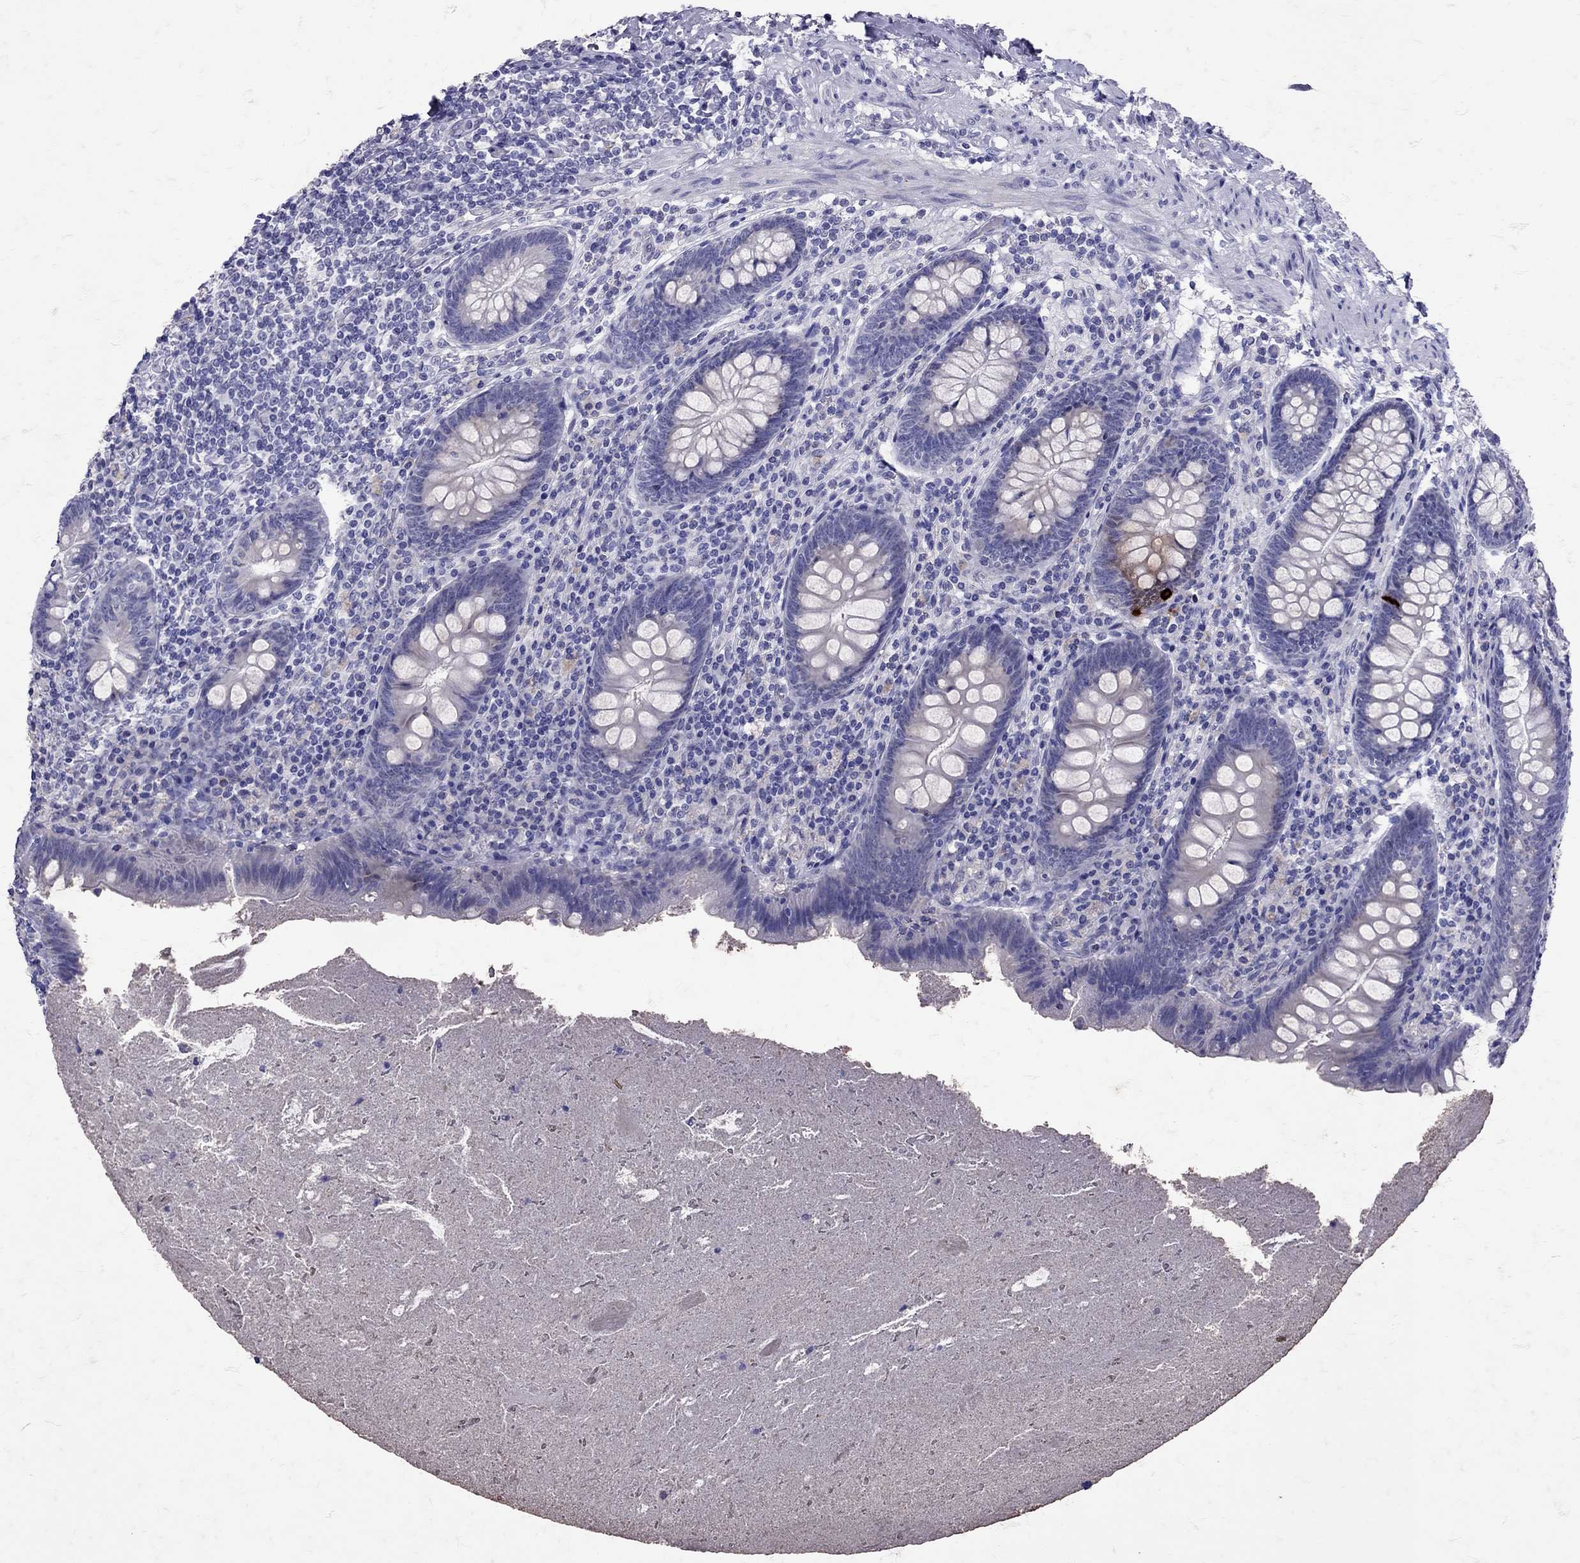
{"staining": {"intensity": "strong", "quantity": "<25%", "location": "cytoplasmic/membranous"}, "tissue": "appendix", "cell_type": "Glandular cells", "image_type": "normal", "snomed": [{"axis": "morphology", "description": "Normal tissue, NOS"}, {"axis": "topography", "description": "Appendix"}], "caption": "Glandular cells reveal medium levels of strong cytoplasmic/membranous staining in approximately <25% of cells in benign human appendix. (DAB IHC, brown staining for protein, blue staining for nuclei).", "gene": "SST", "patient": {"sex": "male", "age": 47}}